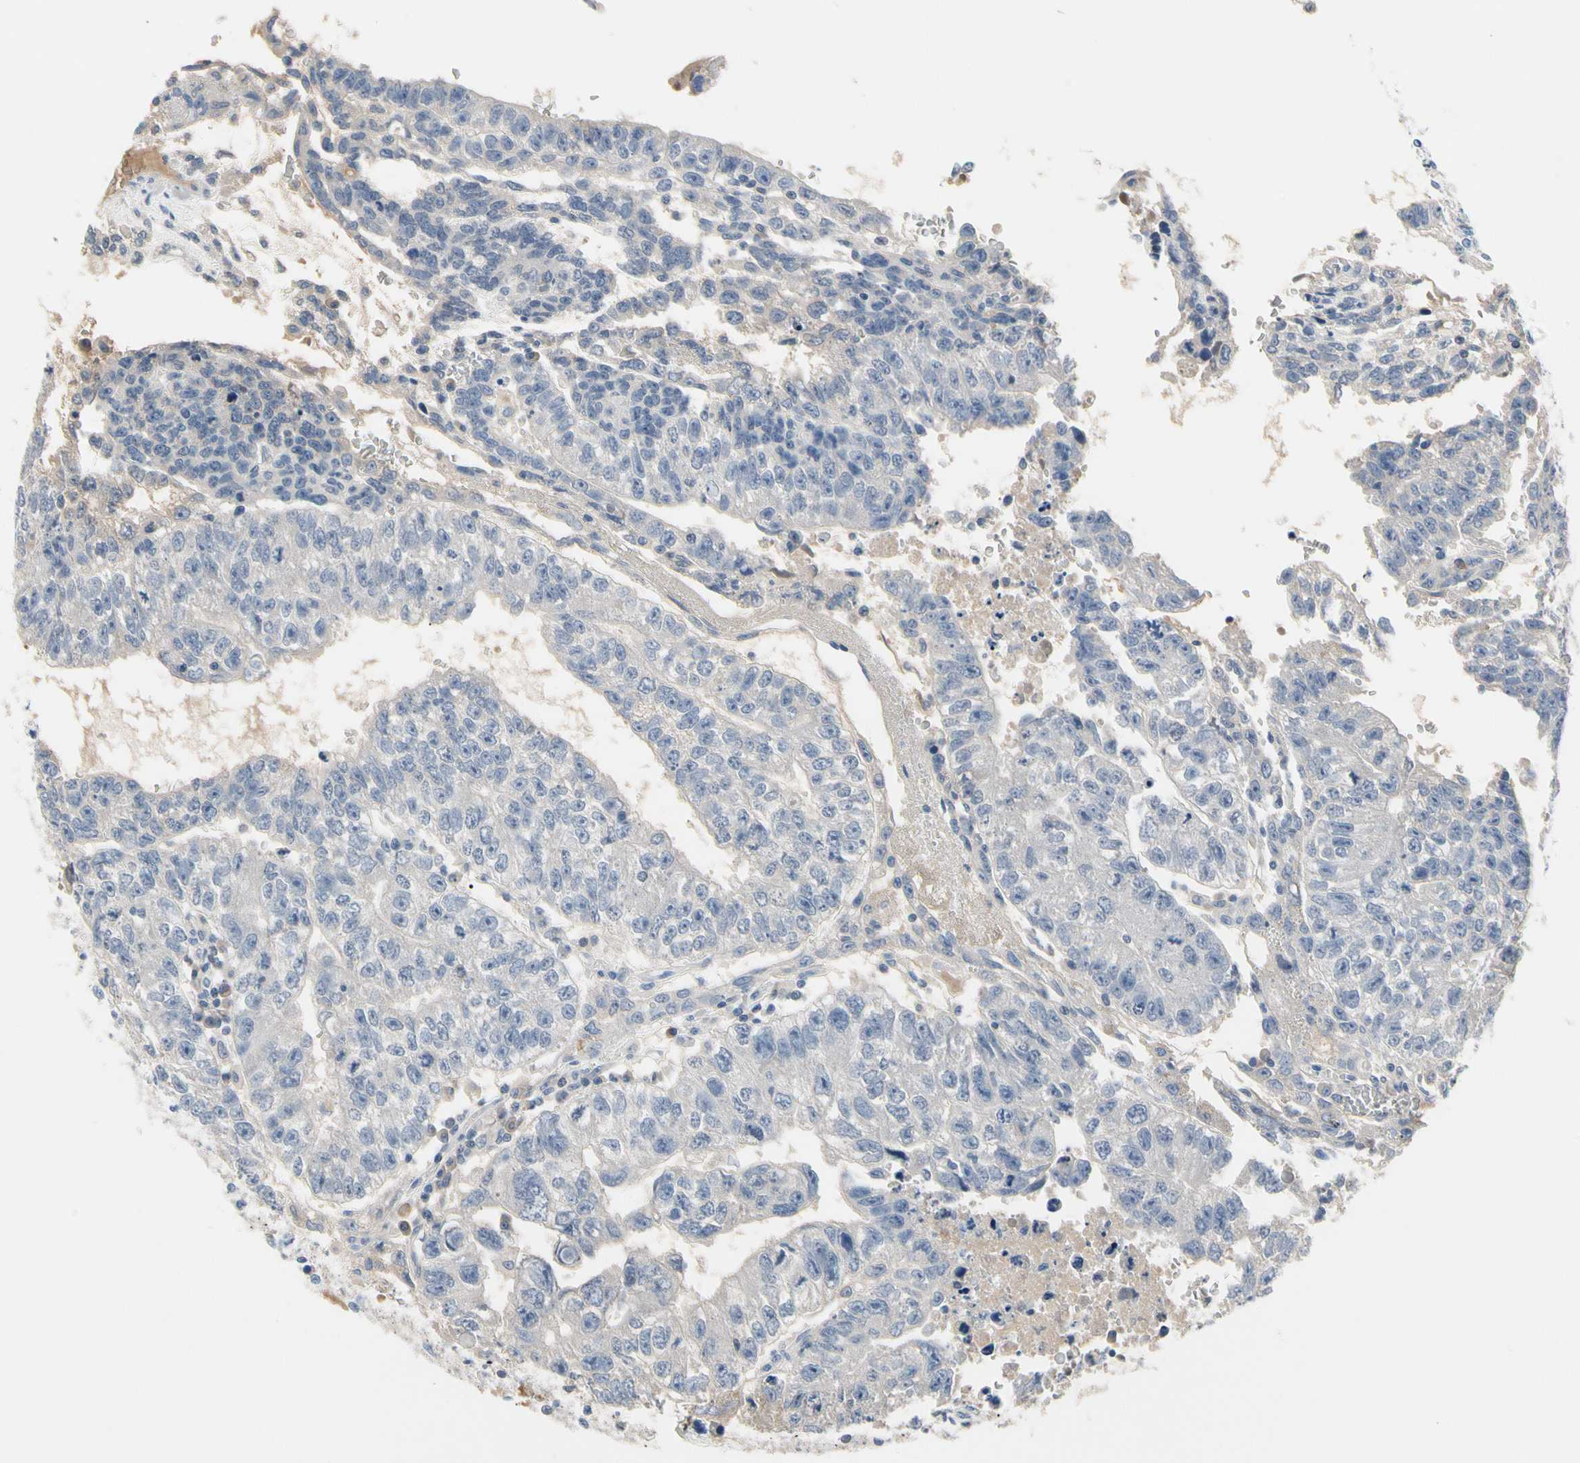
{"staining": {"intensity": "negative", "quantity": "none", "location": "none"}, "tissue": "testis cancer", "cell_type": "Tumor cells", "image_type": "cancer", "snomed": [{"axis": "morphology", "description": "Seminoma, NOS"}, {"axis": "morphology", "description": "Carcinoma, Embryonal, NOS"}, {"axis": "topography", "description": "Testis"}], "caption": "An image of seminoma (testis) stained for a protein displays no brown staining in tumor cells.", "gene": "ECRG4", "patient": {"sex": "male", "age": 52}}